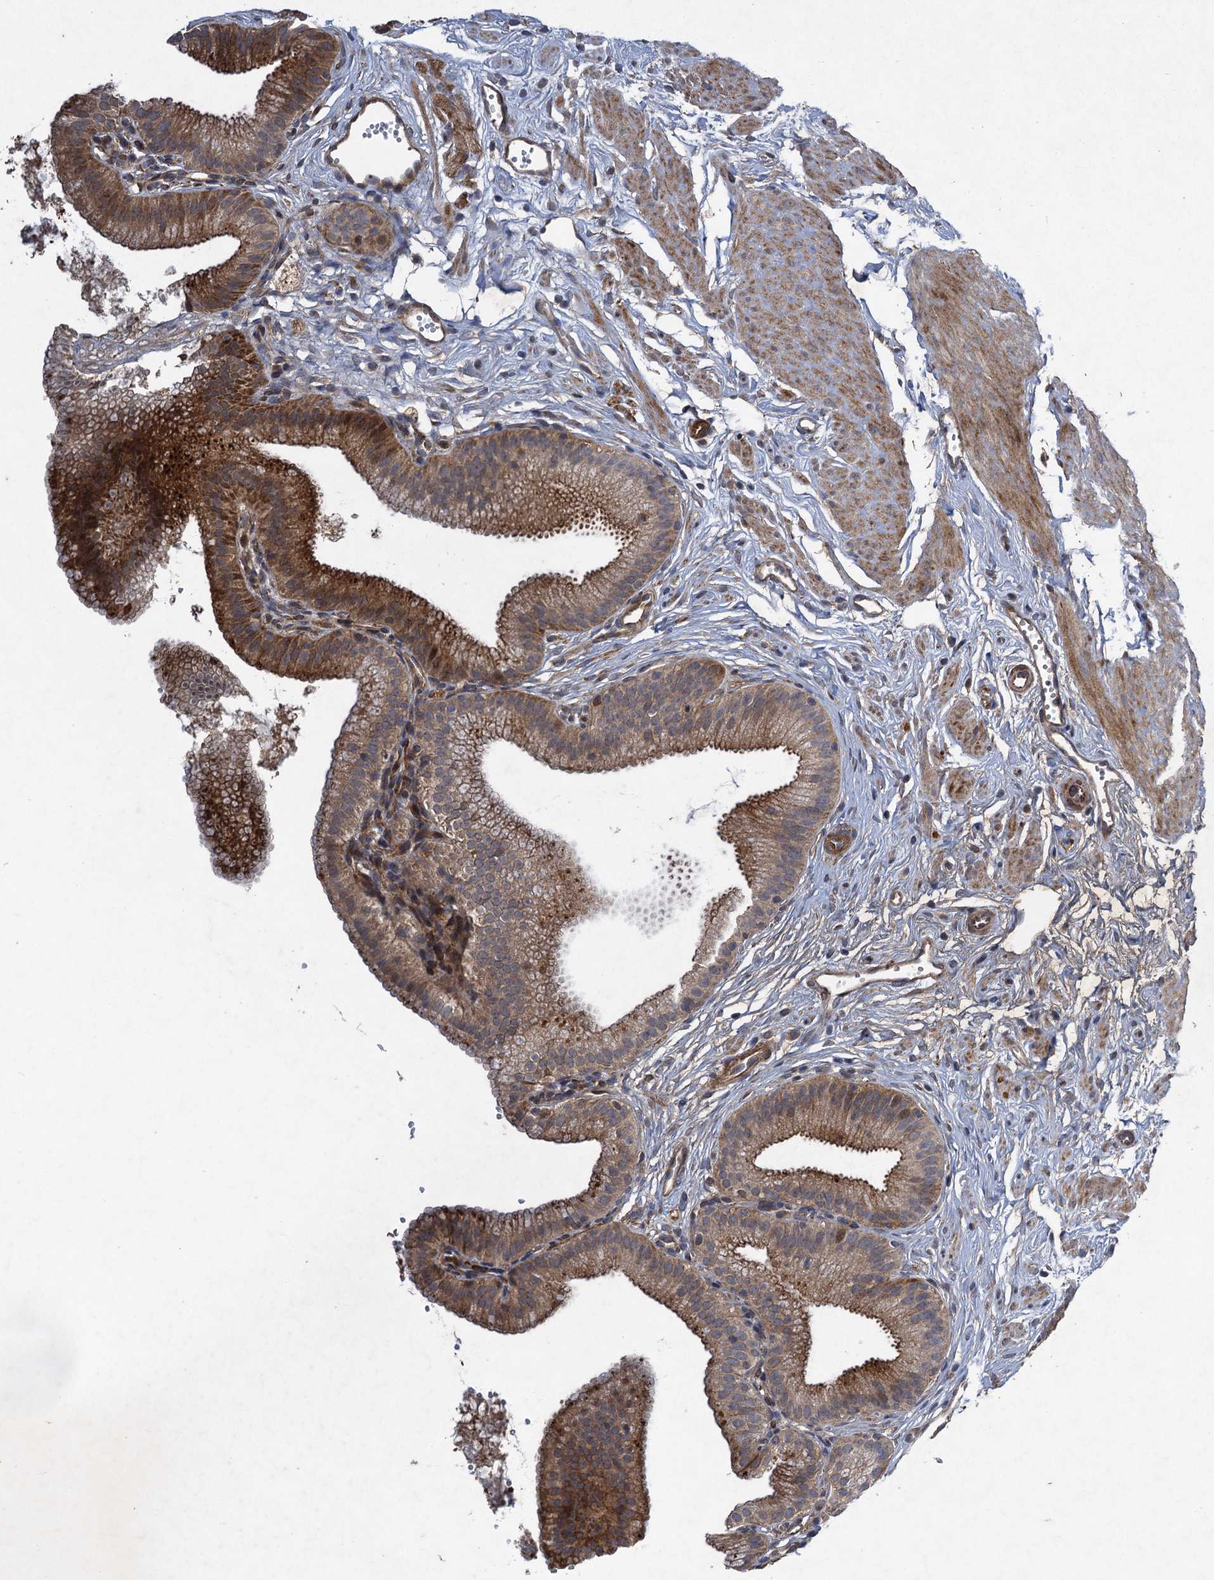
{"staining": {"intensity": "moderate", "quantity": ">75%", "location": "cytoplasmic/membranous"}, "tissue": "gallbladder", "cell_type": "Glandular cells", "image_type": "normal", "snomed": [{"axis": "morphology", "description": "Normal tissue, NOS"}, {"axis": "topography", "description": "Gallbladder"}, {"axis": "topography", "description": "Peripheral nerve tissue"}], "caption": "A brown stain highlights moderate cytoplasmic/membranous positivity of a protein in glandular cells of unremarkable gallbladder. (Stains: DAB (3,3'-diaminobenzidine) in brown, nuclei in blue, Microscopy: brightfield microscopy at high magnification).", "gene": "NUDT22", "patient": {"sex": "male", "age": 38}}